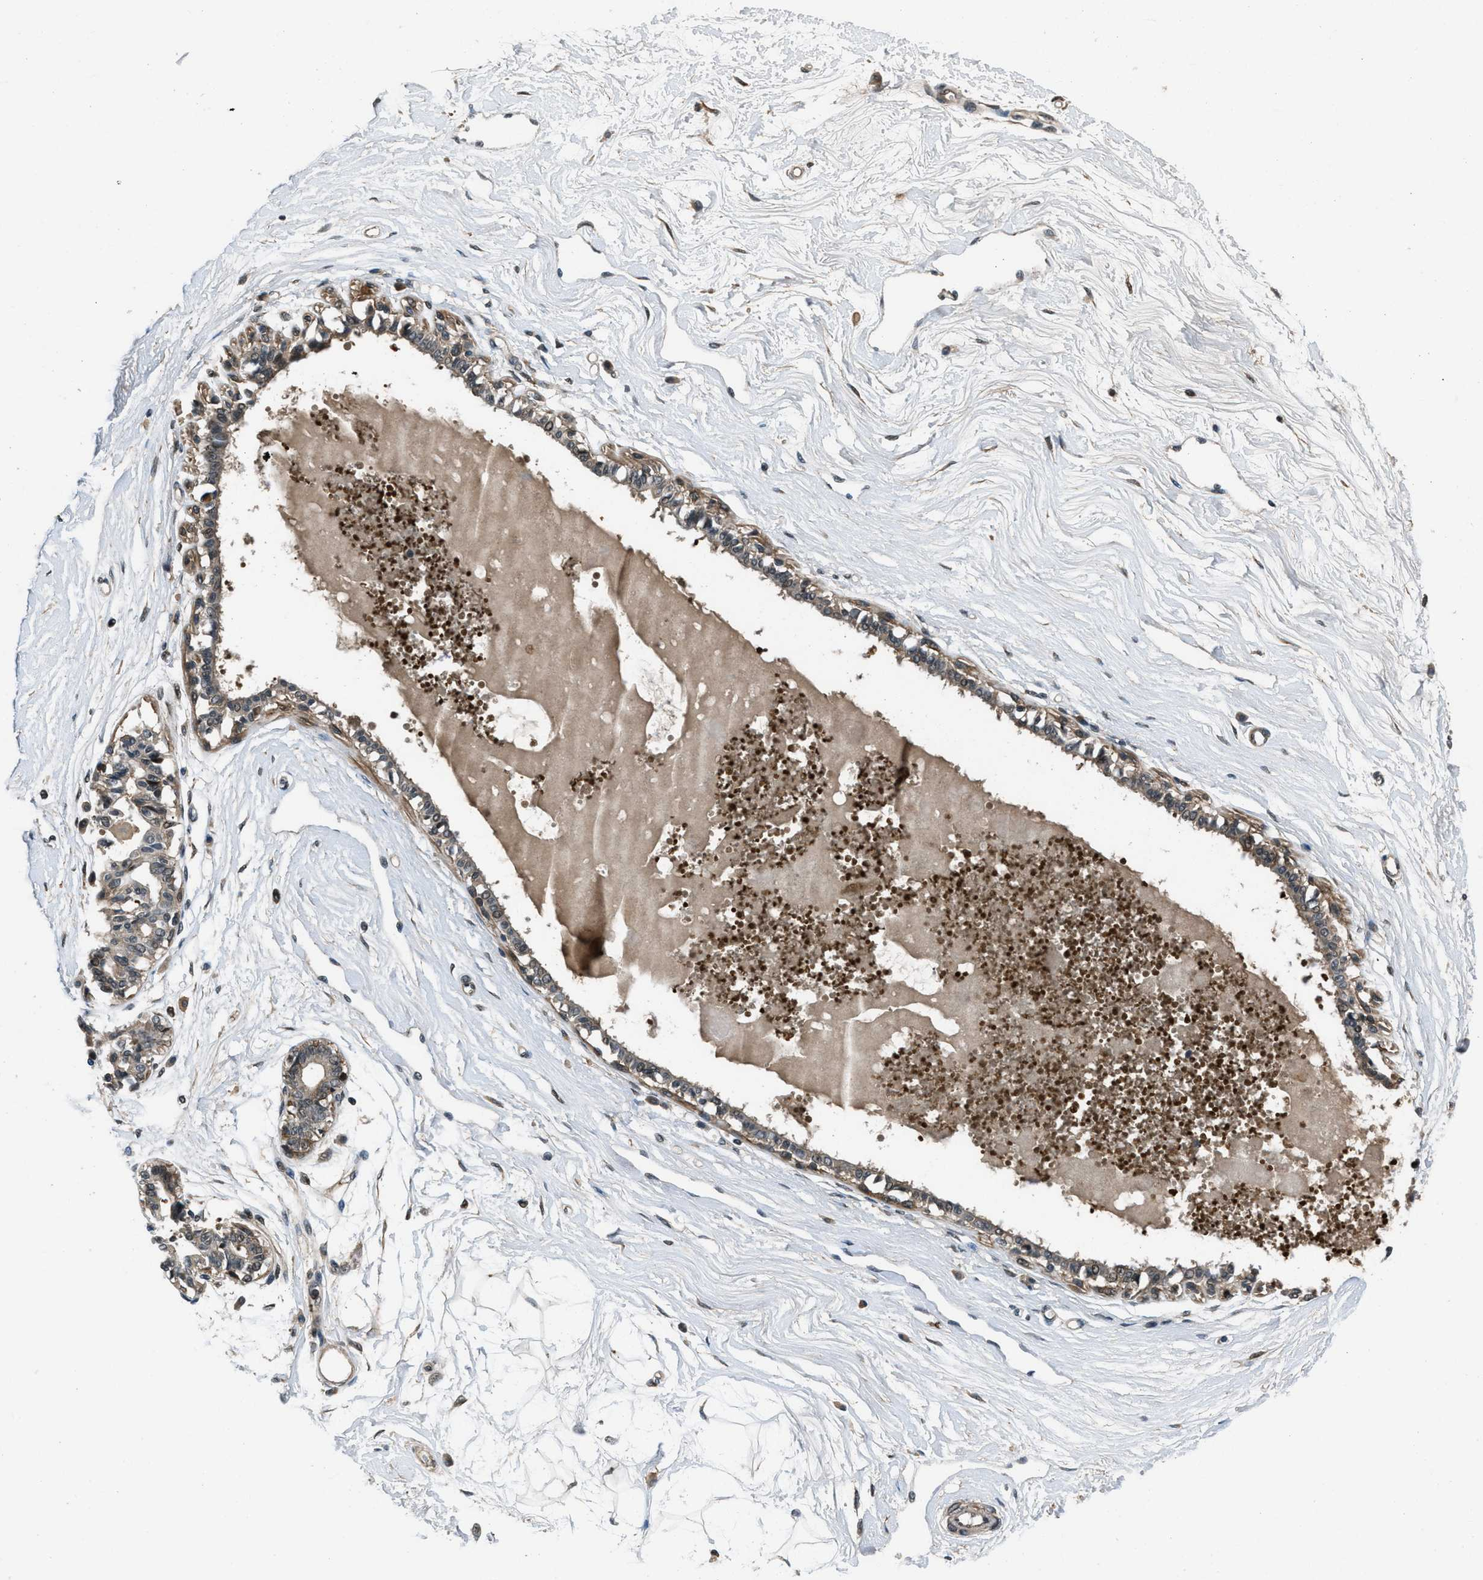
{"staining": {"intensity": "negative", "quantity": "none", "location": "none"}, "tissue": "breast", "cell_type": "Adipocytes", "image_type": "normal", "snomed": [{"axis": "morphology", "description": "Normal tissue, NOS"}, {"axis": "topography", "description": "Breast"}], "caption": "Immunohistochemical staining of benign human breast demonstrates no significant expression in adipocytes.", "gene": "EPSTI1", "patient": {"sex": "female", "age": 45}}